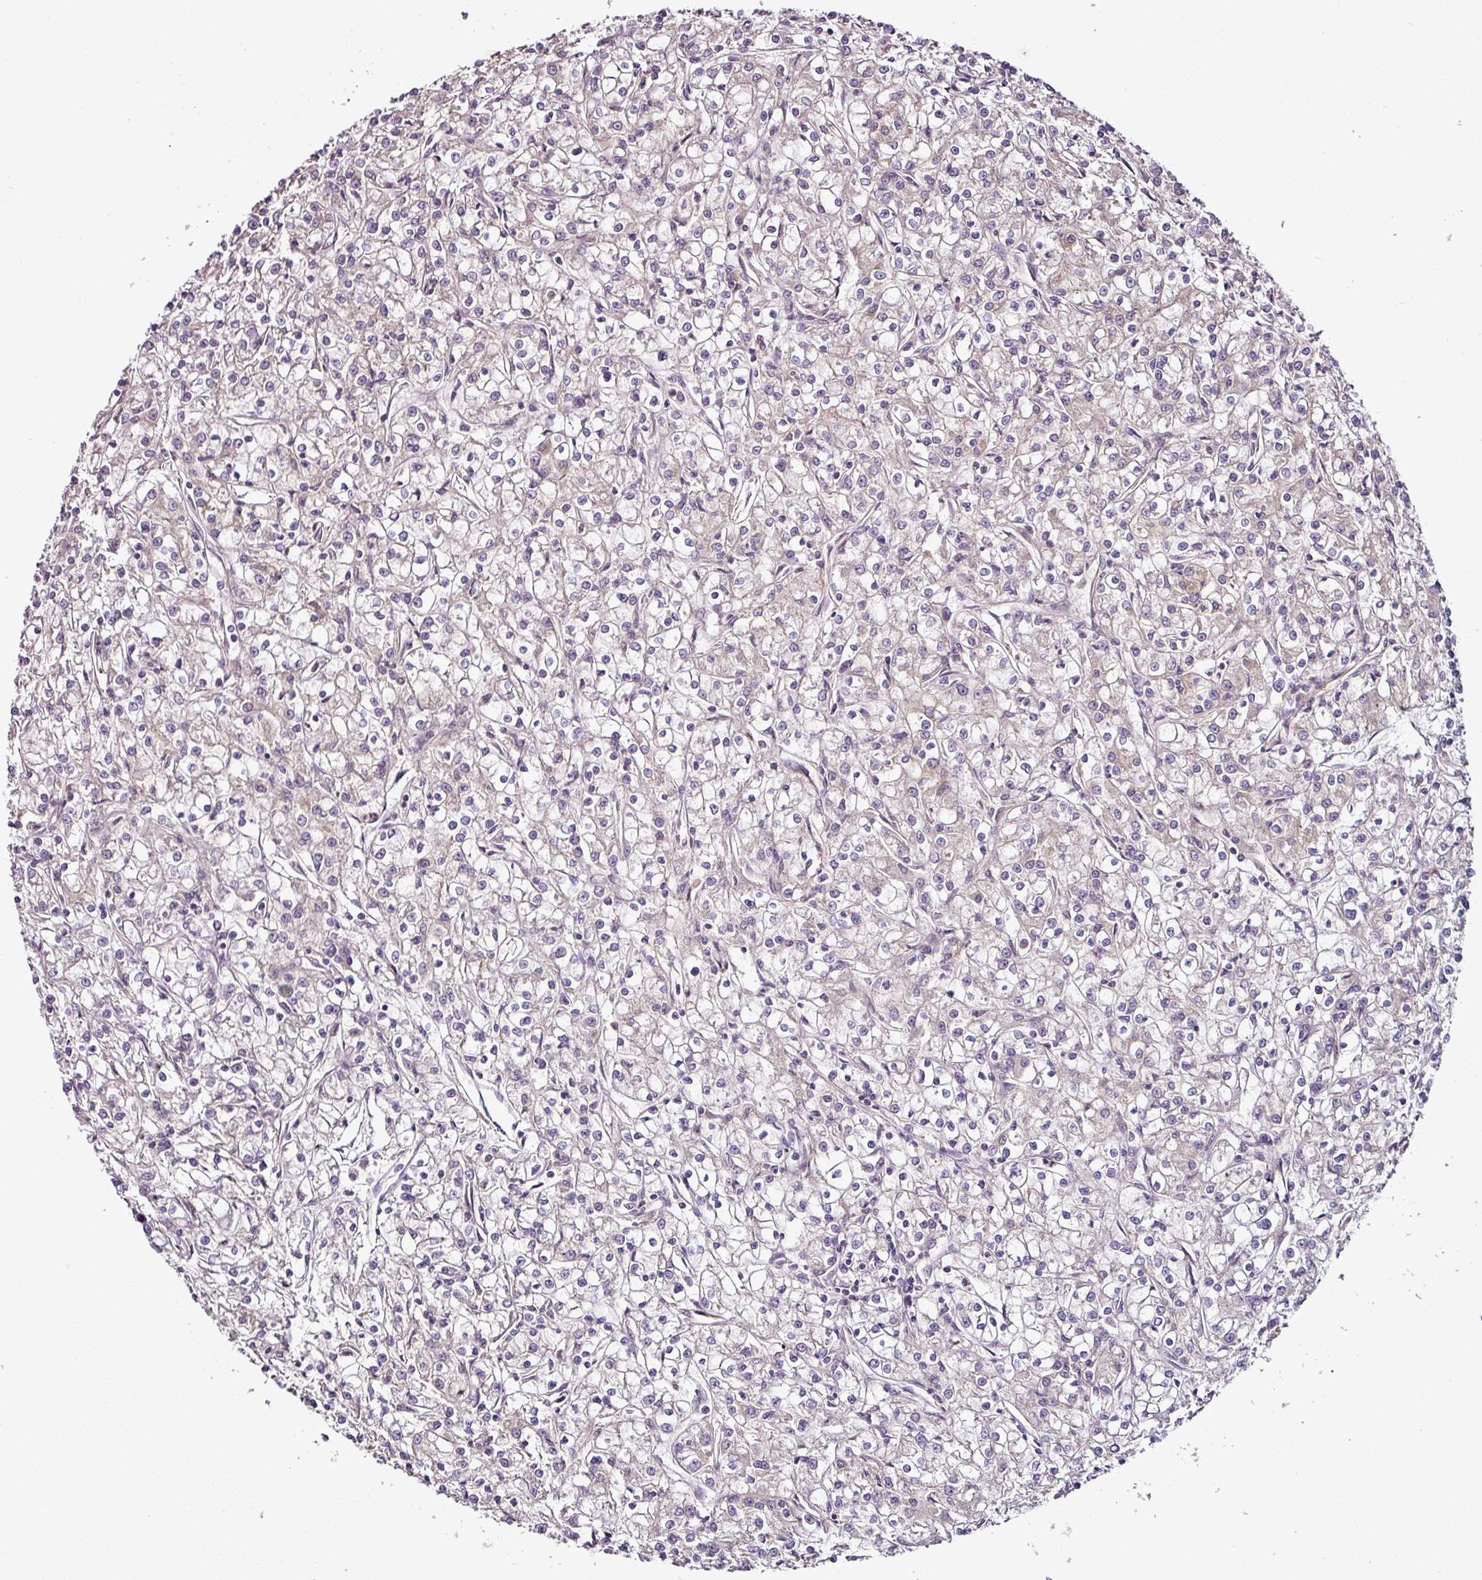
{"staining": {"intensity": "negative", "quantity": "none", "location": "none"}, "tissue": "renal cancer", "cell_type": "Tumor cells", "image_type": "cancer", "snomed": [{"axis": "morphology", "description": "Adenocarcinoma, NOS"}, {"axis": "topography", "description": "Kidney"}], "caption": "High magnification brightfield microscopy of renal cancer stained with DAB (brown) and counterstained with hematoxylin (blue): tumor cells show no significant staining.", "gene": "DCAF13", "patient": {"sex": "female", "age": 59}}